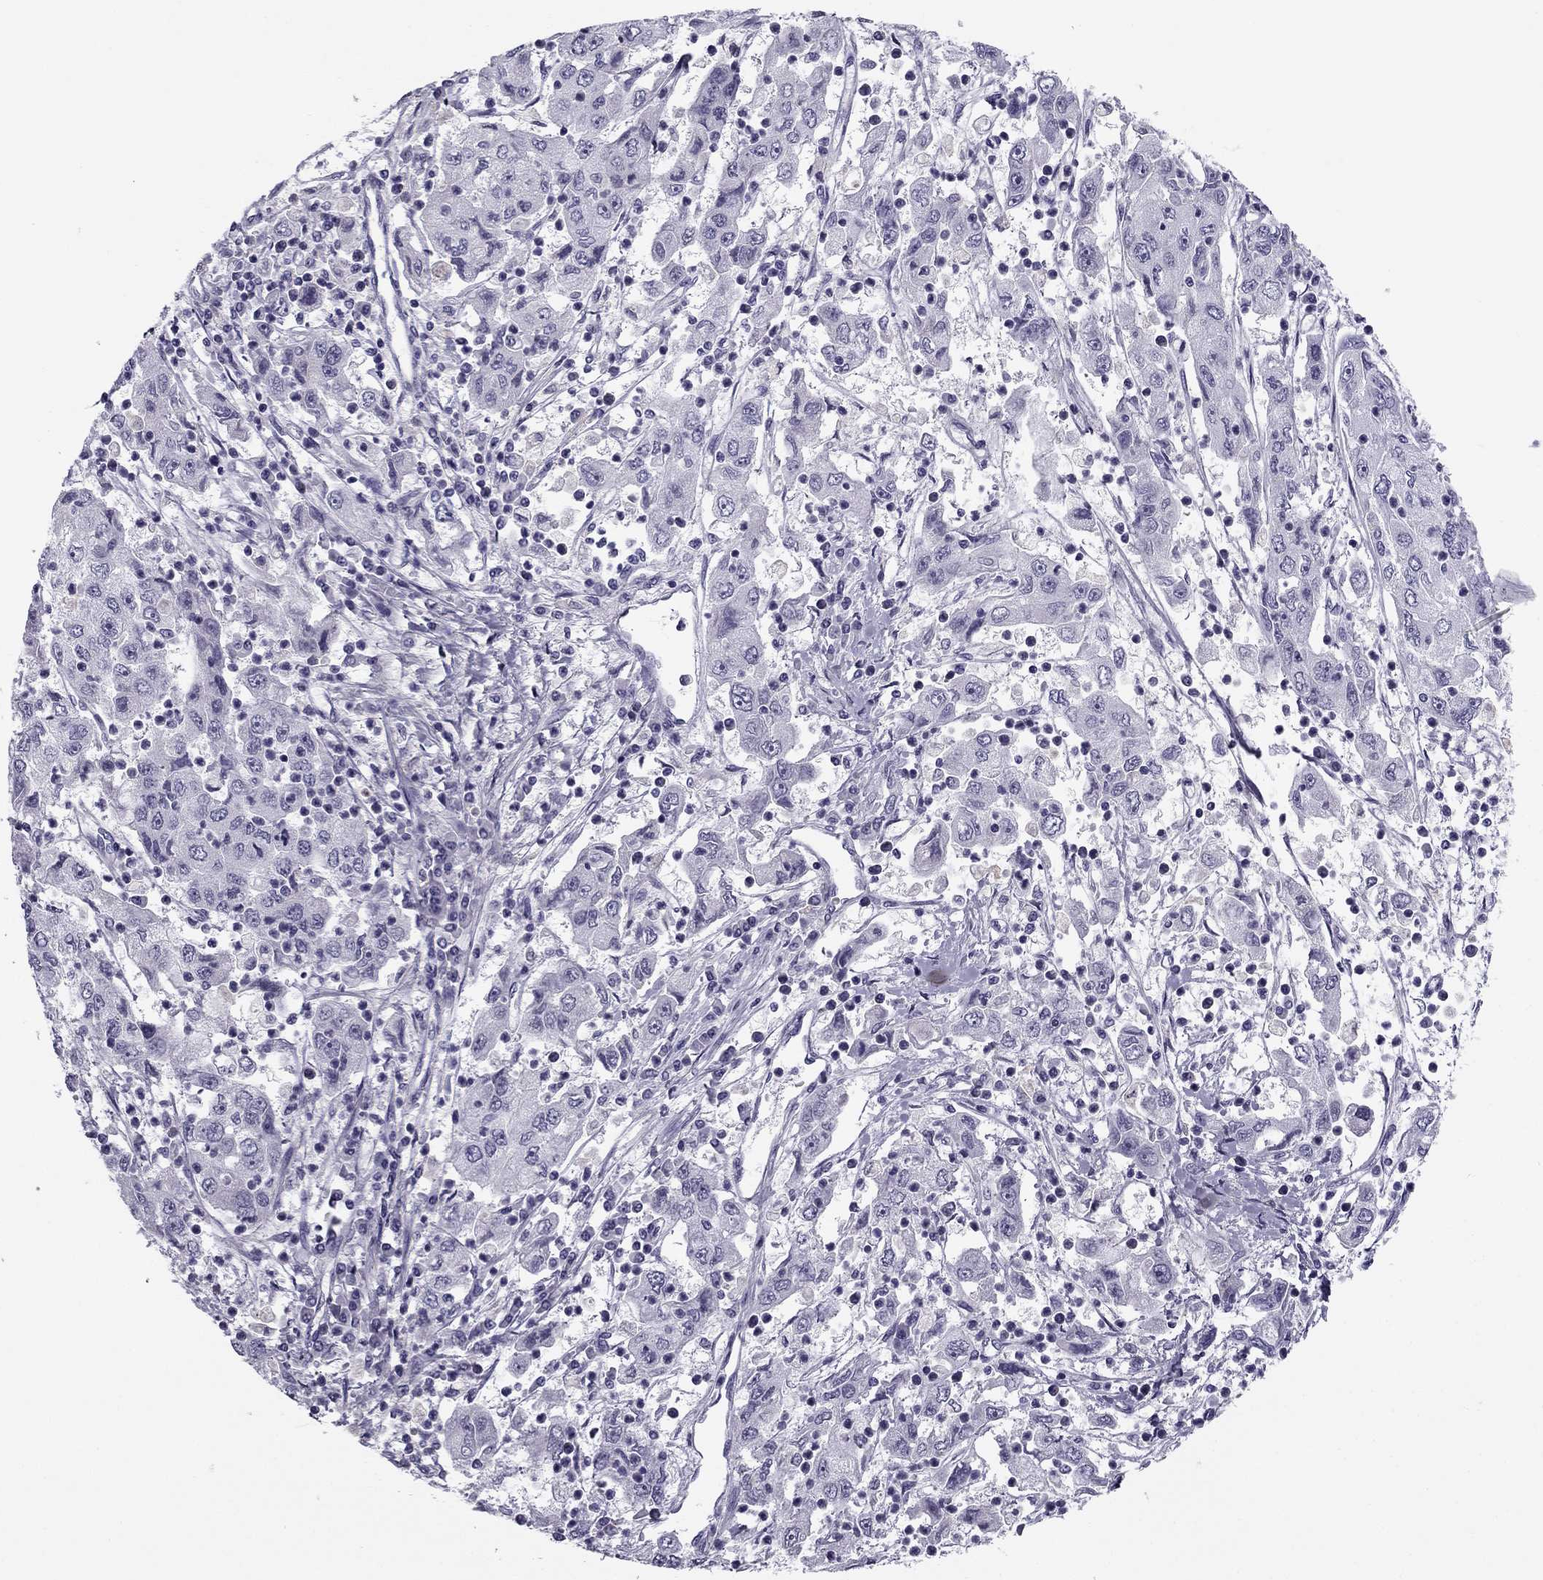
{"staining": {"intensity": "negative", "quantity": "none", "location": "none"}, "tissue": "cervical cancer", "cell_type": "Tumor cells", "image_type": "cancer", "snomed": [{"axis": "morphology", "description": "Squamous cell carcinoma, NOS"}, {"axis": "topography", "description": "Cervix"}], "caption": "Human cervical squamous cell carcinoma stained for a protein using immunohistochemistry demonstrates no expression in tumor cells.", "gene": "MC5R", "patient": {"sex": "female", "age": 36}}